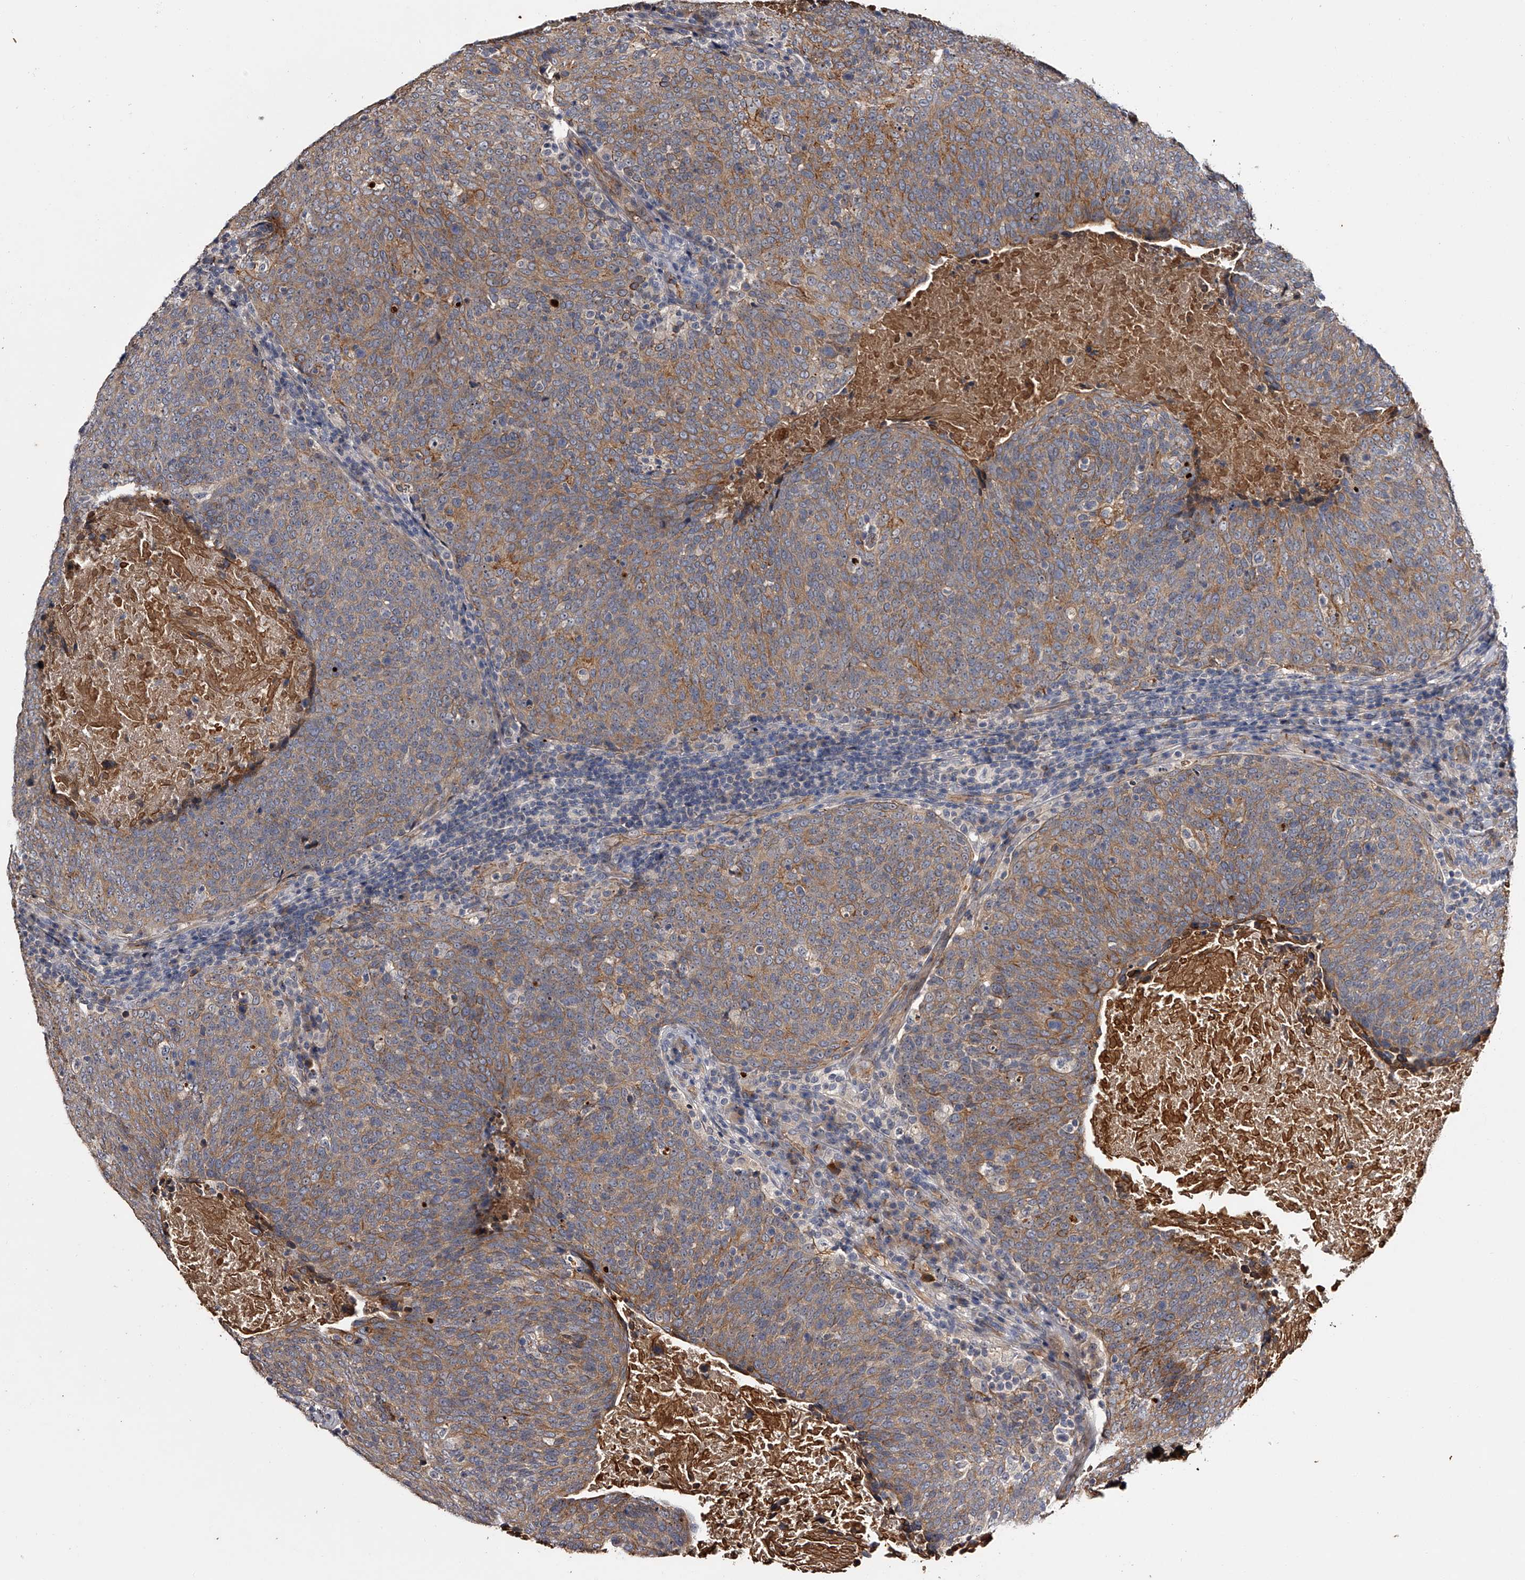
{"staining": {"intensity": "moderate", "quantity": ">75%", "location": "cytoplasmic/membranous"}, "tissue": "head and neck cancer", "cell_type": "Tumor cells", "image_type": "cancer", "snomed": [{"axis": "morphology", "description": "Squamous cell carcinoma, NOS"}, {"axis": "morphology", "description": "Squamous cell carcinoma, metastatic, NOS"}, {"axis": "topography", "description": "Lymph node"}, {"axis": "topography", "description": "Head-Neck"}], "caption": "Human head and neck cancer (squamous cell carcinoma) stained for a protein (brown) displays moderate cytoplasmic/membranous positive staining in about >75% of tumor cells.", "gene": "MDN1", "patient": {"sex": "male", "age": 62}}